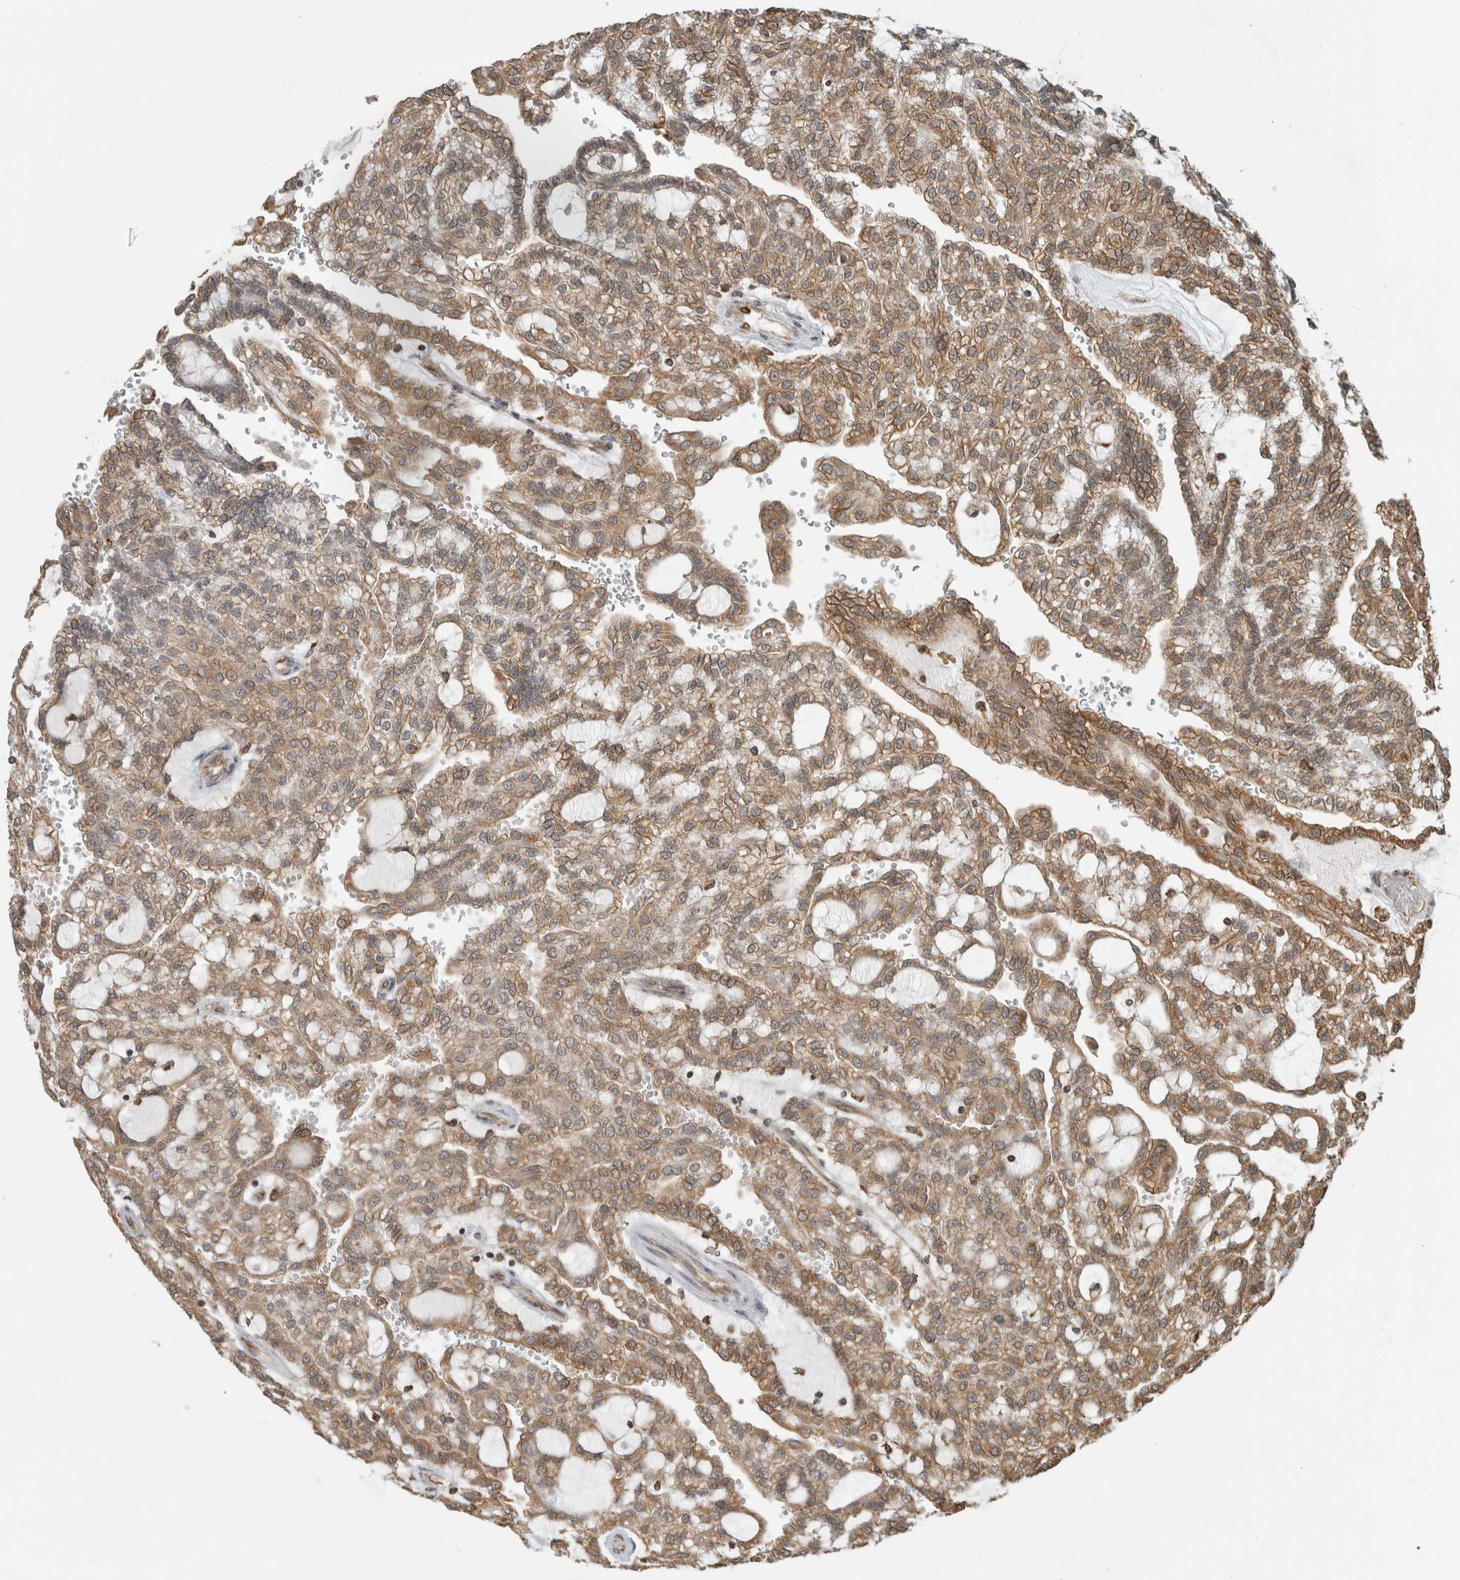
{"staining": {"intensity": "weak", "quantity": ">75%", "location": "cytoplasmic/membranous"}, "tissue": "renal cancer", "cell_type": "Tumor cells", "image_type": "cancer", "snomed": [{"axis": "morphology", "description": "Adenocarcinoma, NOS"}, {"axis": "topography", "description": "Kidney"}], "caption": "The photomicrograph displays staining of renal cancer (adenocarcinoma), revealing weak cytoplasmic/membranous protein positivity (brown color) within tumor cells. (DAB (3,3'-diaminobenzidine) IHC, brown staining for protein, blue staining for nuclei).", "gene": "MS4A7", "patient": {"sex": "male", "age": 63}}